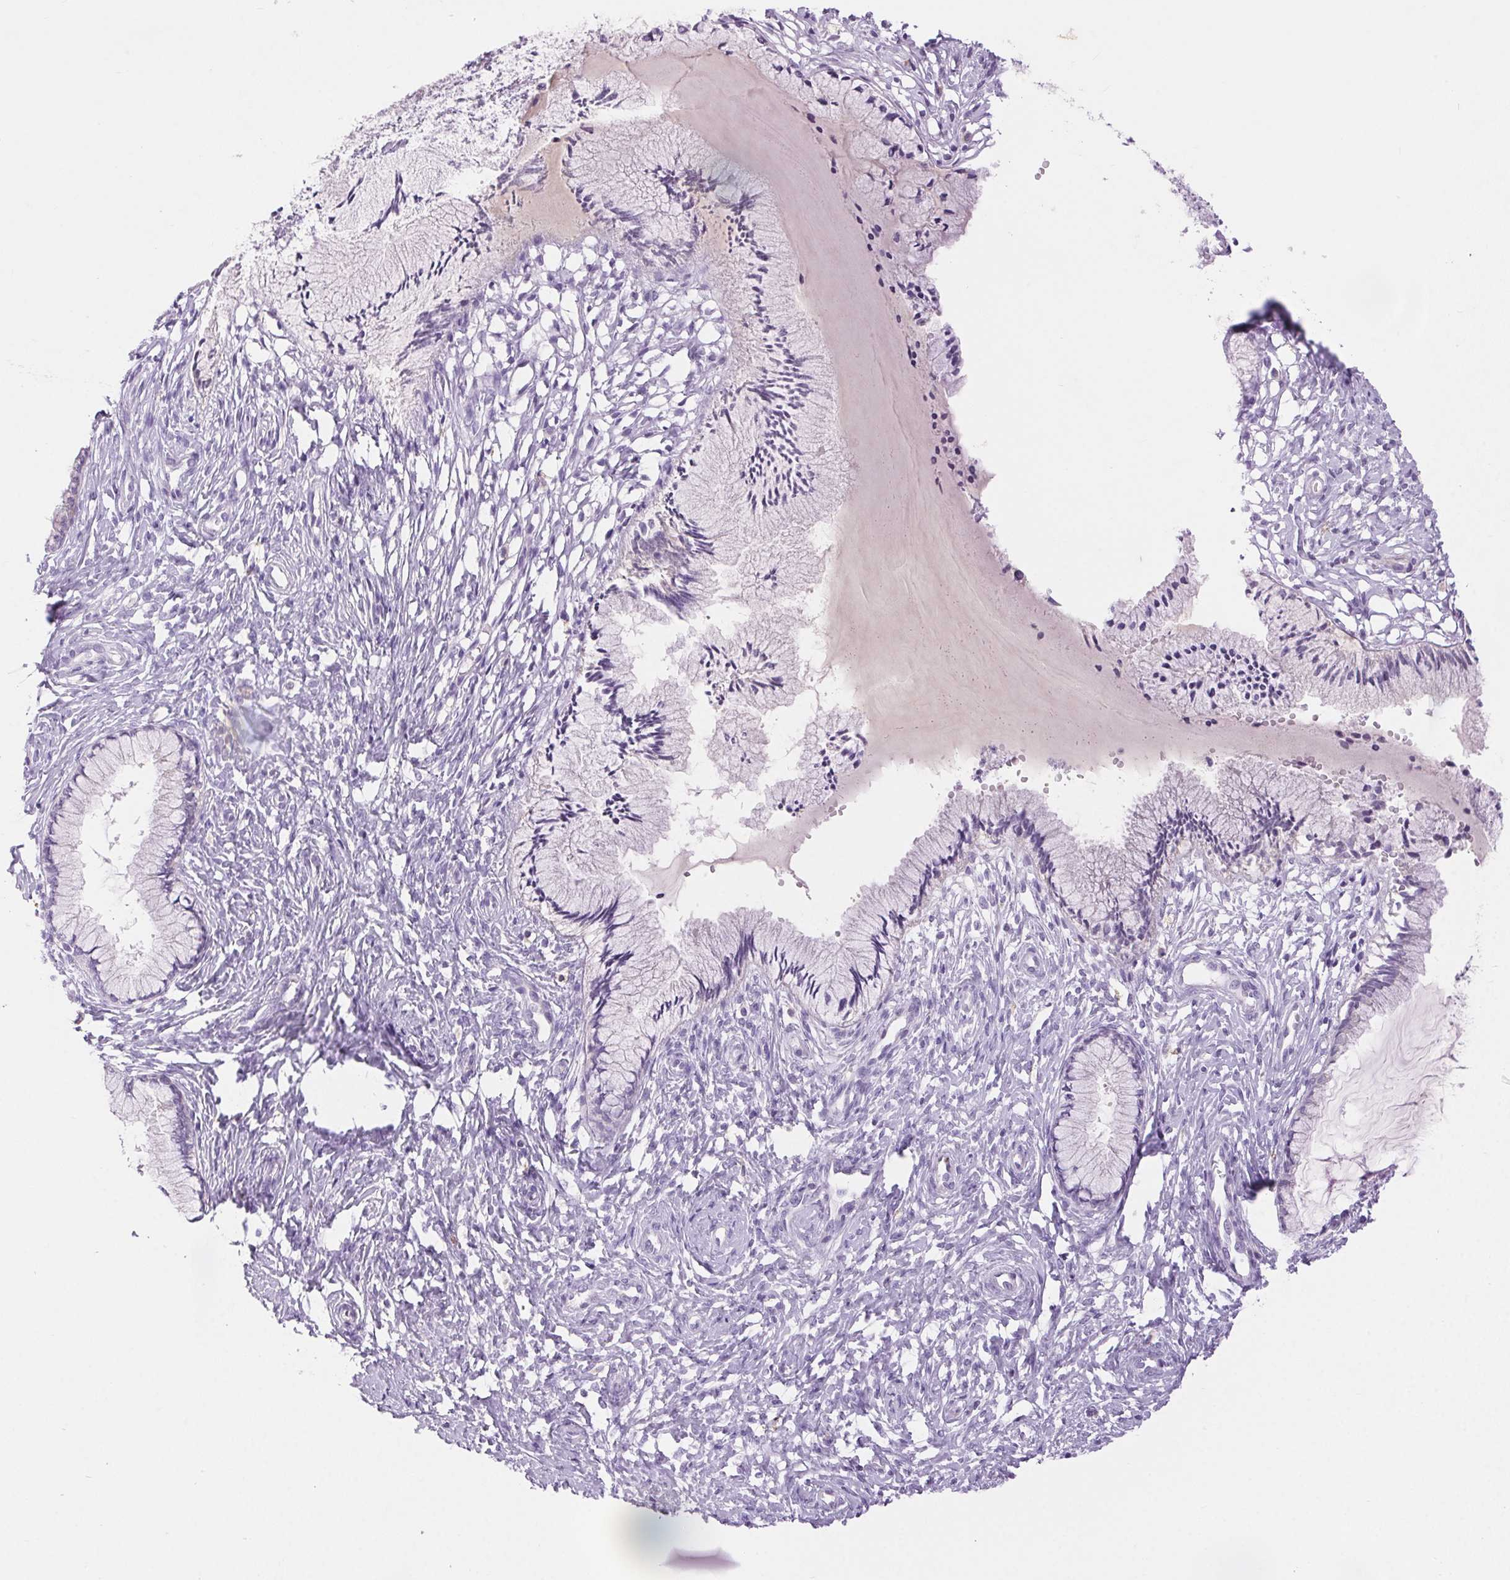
{"staining": {"intensity": "negative", "quantity": "none", "location": "none"}, "tissue": "cervix", "cell_type": "Glandular cells", "image_type": "normal", "snomed": [{"axis": "morphology", "description": "Normal tissue, NOS"}, {"axis": "topography", "description": "Cervix"}], "caption": "High power microscopy photomicrograph of an immunohistochemistry image of unremarkable cervix, revealing no significant expression in glandular cells. Nuclei are stained in blue.", "gene": "ARHGAP11B", "patient": {"sex": "female", "age": 37}}